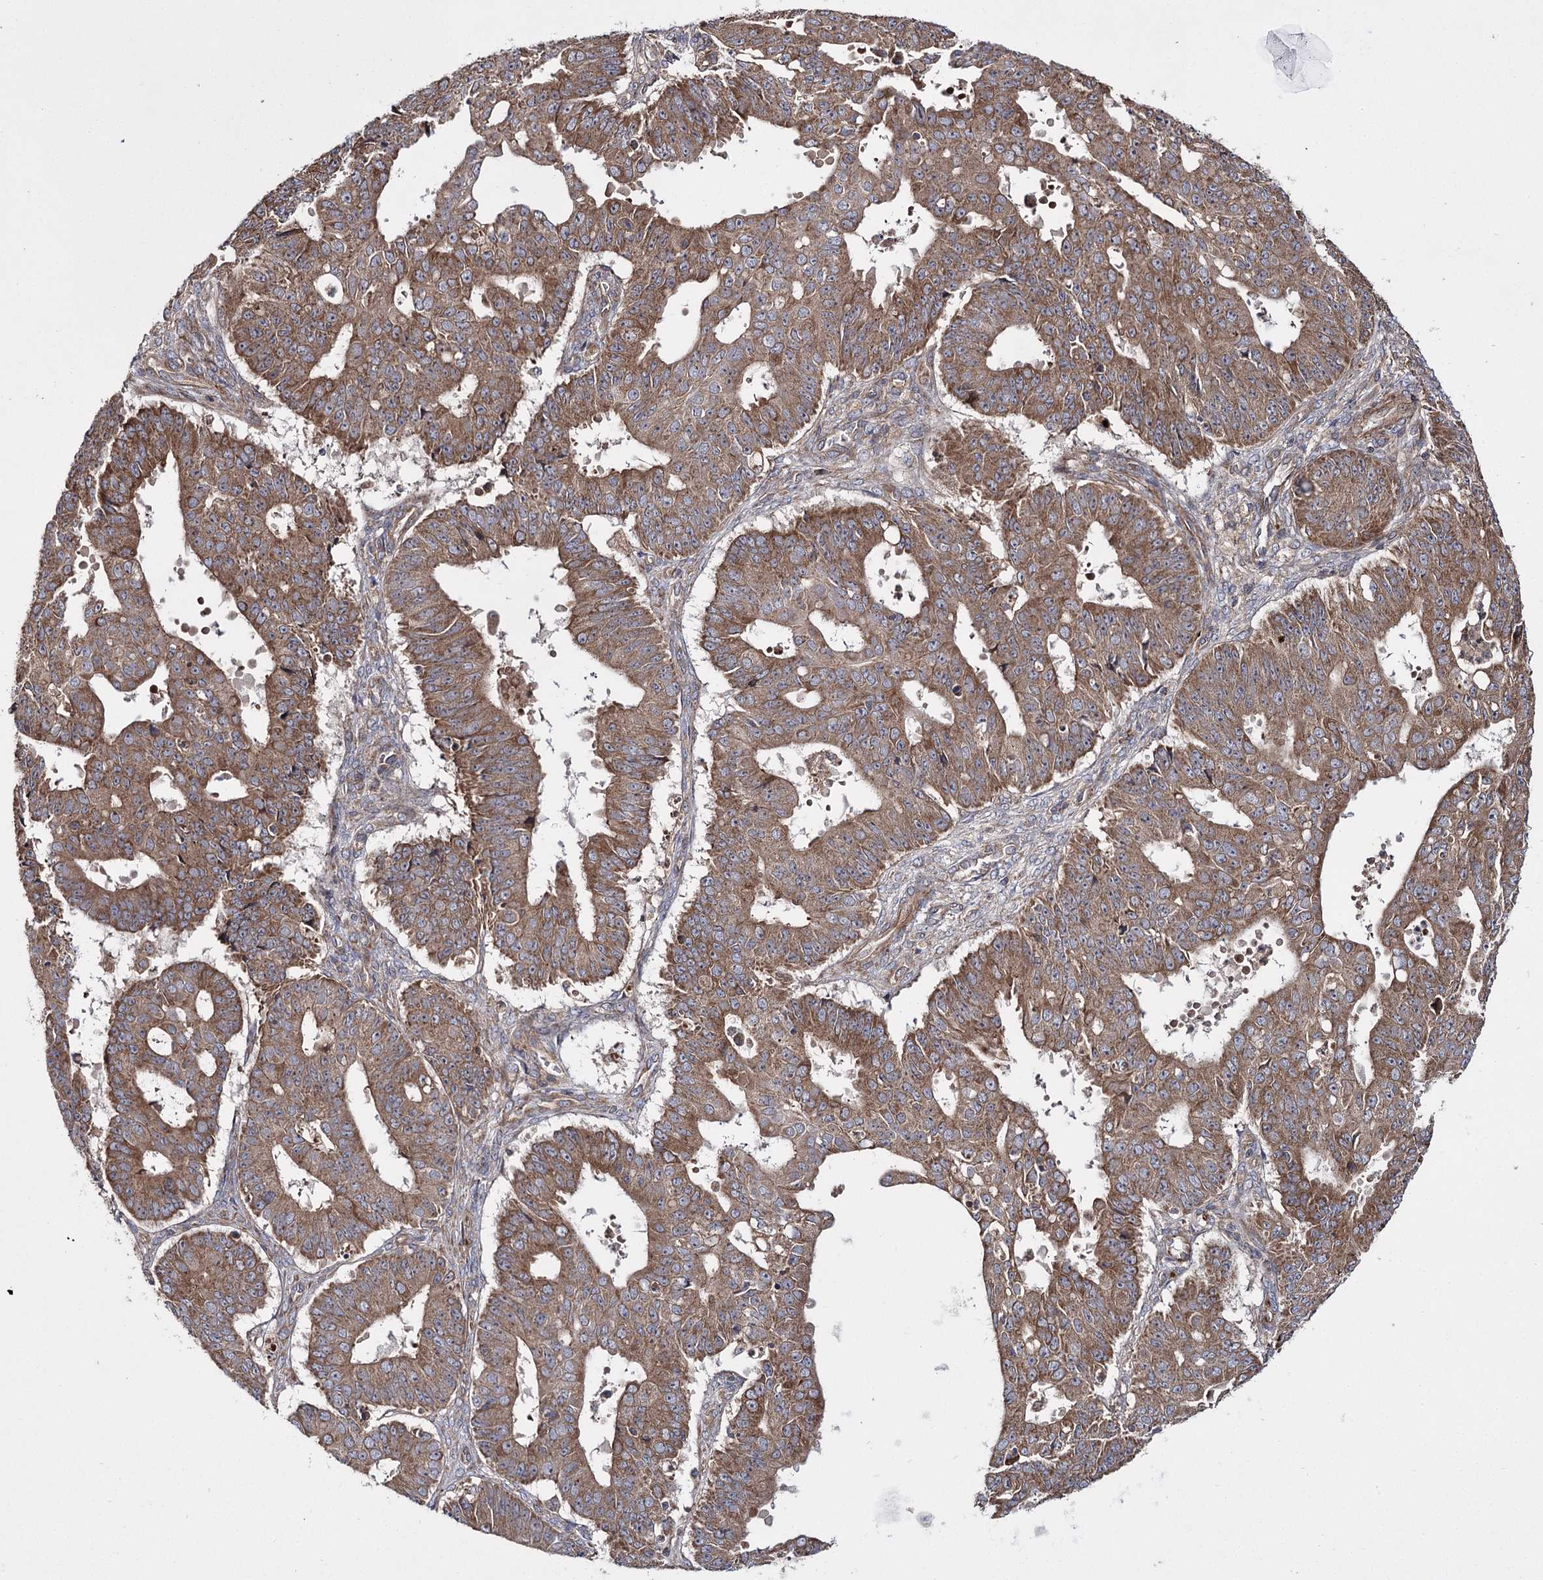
{"staining": {"intensity": "moderate", "quantity": ">75%", "location": "cytoplasmic/membranous"}, "tissue": "ovarian cancer", "cell_type": "Tumor cells", "image_type": "cancer", "snomed": [{"axis": "morphology", "description": "Carcinoma, endometroid"}, {"axis": "topography", "description": "Appendix"}, {"axis": "topography", "description": "Ovary"}], "caption": "Immunohistochemical staining of human ovarian endometroid carcinoma exhibits moderate cytoplasmic/membranous protein expression in approximately >75% of tumor cells. Nuclei are stained in blue.", "gene": "HECTD2", "patient": {"sex": "female", "age": 42}}